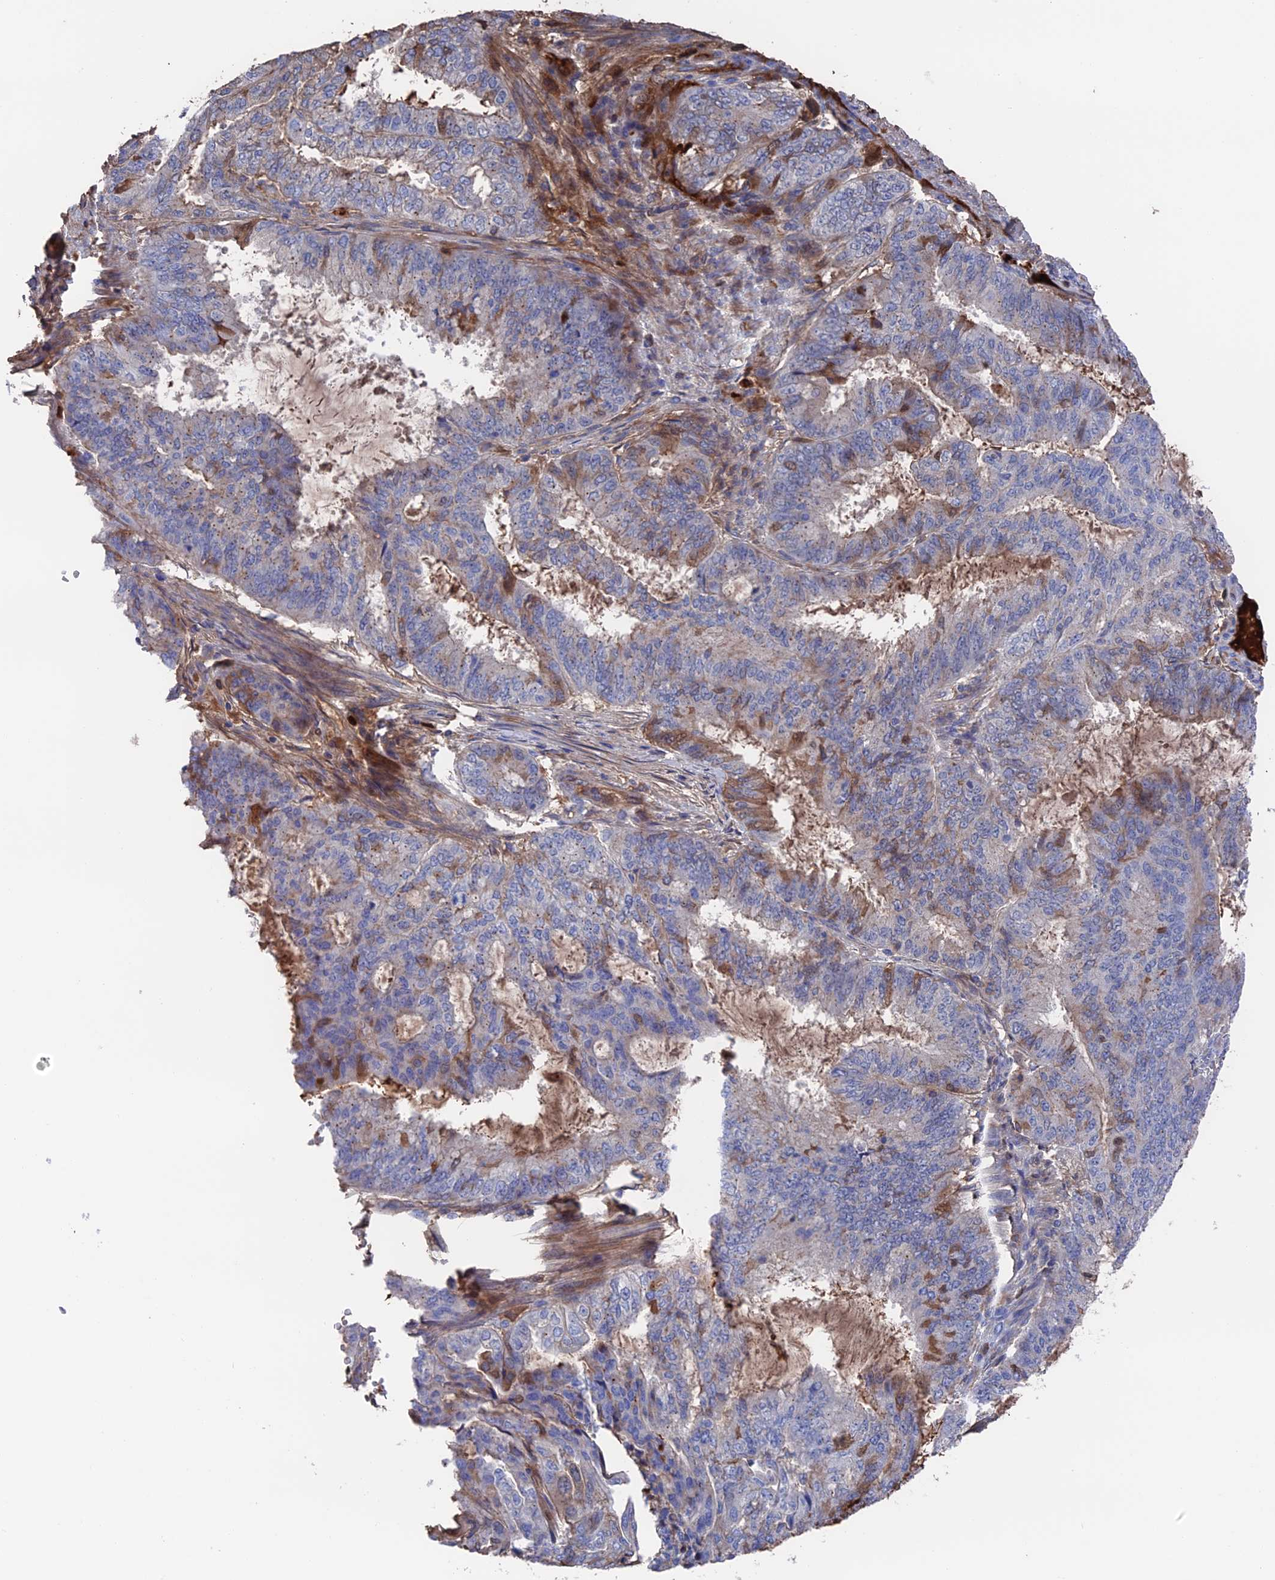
{"staining": {"intensity": "moderate", "quantity": "<25%", "location": "cytoplasmic/membranous"}, "tissue": "endometrial cancer", "cell_type": "Tumor cells", "image_type": "cancer", "snomed": [{"axis": "morphology", "description": "Adenocarcinoma, NOS"}, {"axis": "topography", "description": "Endometrium"}], "caption": "Moderate cytoplasmic/membranous positivity for a protein is seen in about <25% of tumor cells of endometrial cancer using IHC.", "gene": "HPF1", "patient": {"sex": "female", "age": 51}}